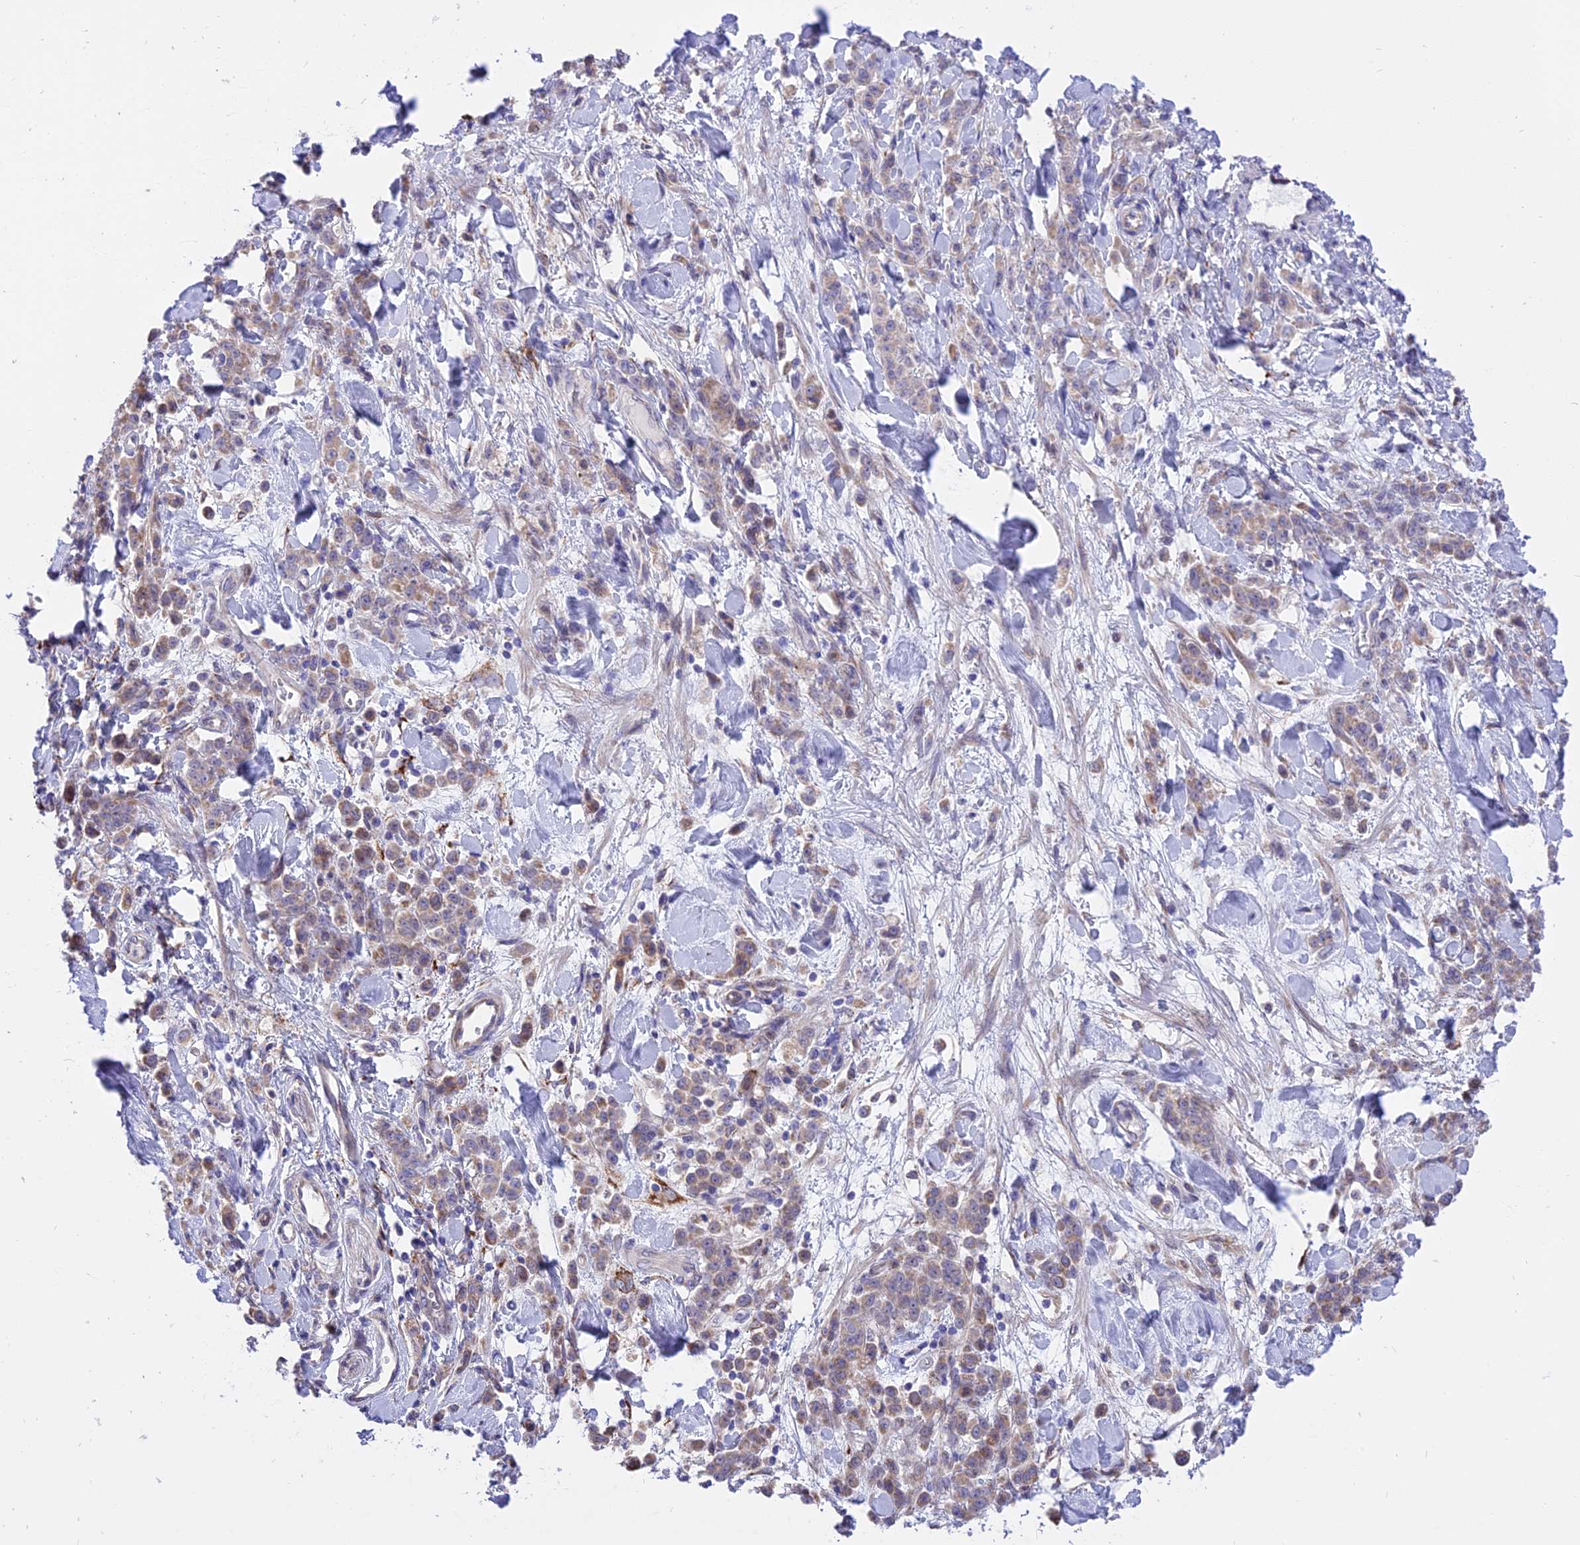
{"staining": {"intensity": "weak", "quantity": "25%-75%", "location": "cytoplasmic/membranous"}, "tissue": "stomach cancer", "cell_type": "Tumor cells", "image_type": "cancer", "snomed": [{"axis": "morphology", "description": "Normal tissue, NOS"}, {"axis": "morphology", "description": "Adenocarcinoma, NOS"}, {"axis": "topography", "description": "Stomach"}], "caption": "An immunohistochemistry micrograph of neoplastic tissue is shown. Protein staining in brown highlights weak cytoplasmic/membranous positivity in stomach cancer (adenocarcinoma) within tumor cells. Using DAB (brown) and hematoxylin (blue) stains, captured at high magnification using brightfield microscopy.", "gene": "ARMCX6", "patient": {"sex": "male", "age": 82}}